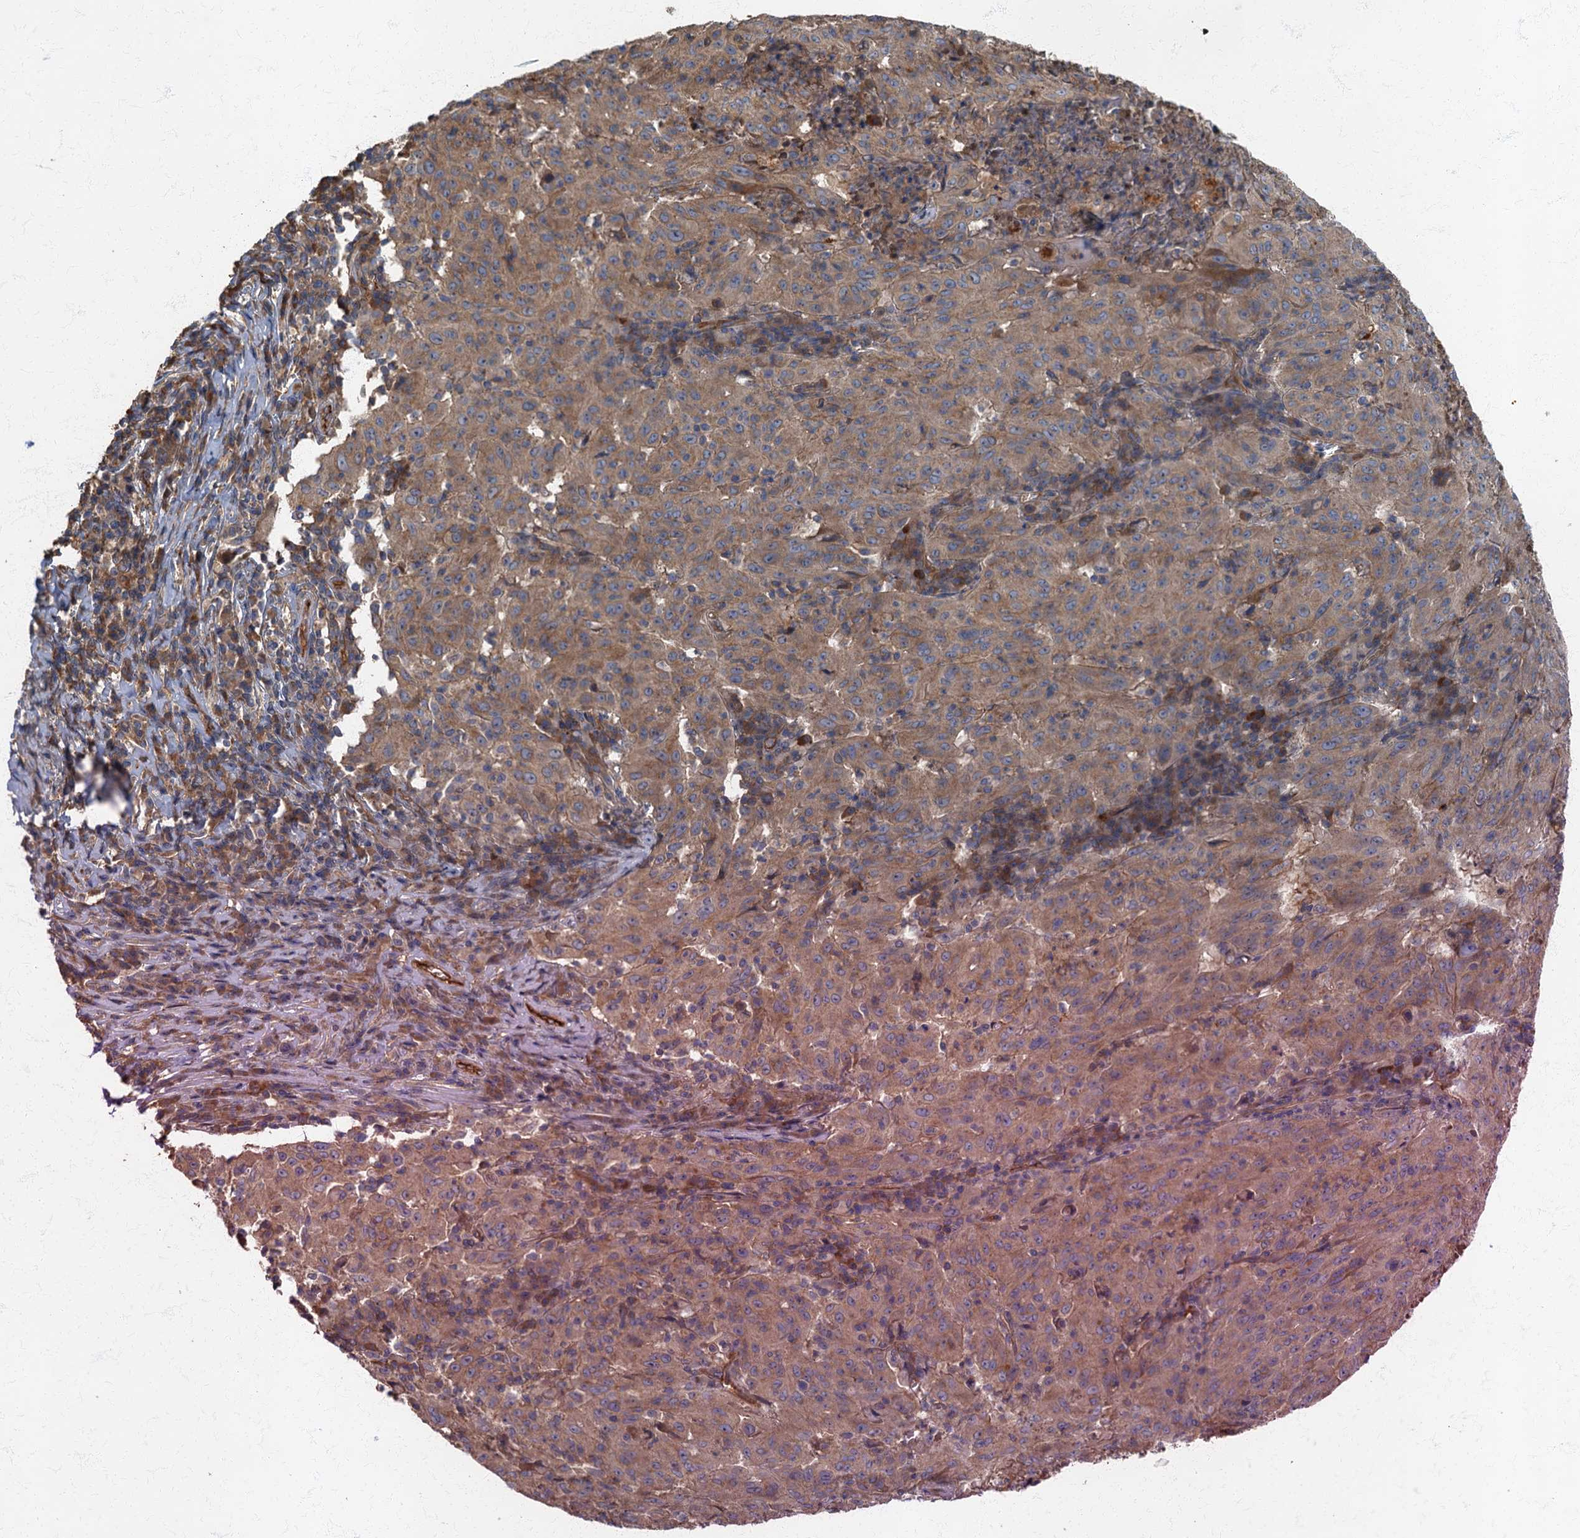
{"staining": {"intensity": "weak", "quantity": ">75%", "location": "cytoplasmic/membranous"}, "tissue": "pancreatic cancer", "cell_type": "Tumor cells", "image_type": "cancer", "snomed": [{"axis": "morphology", "description": "Adenocarcinoma, NOS"}, {"axis": "topography", "description": "Pancreas"}], "caption": "Immunohistochemical staining of human adenocarcinoma (pancreatic) demonstrates low levels of weak cytoplasmic/membranous protein expression in approximately >75% of tumor cells.", "gene": "ARL11", "patient": {"sex": "male", "age": 63}}